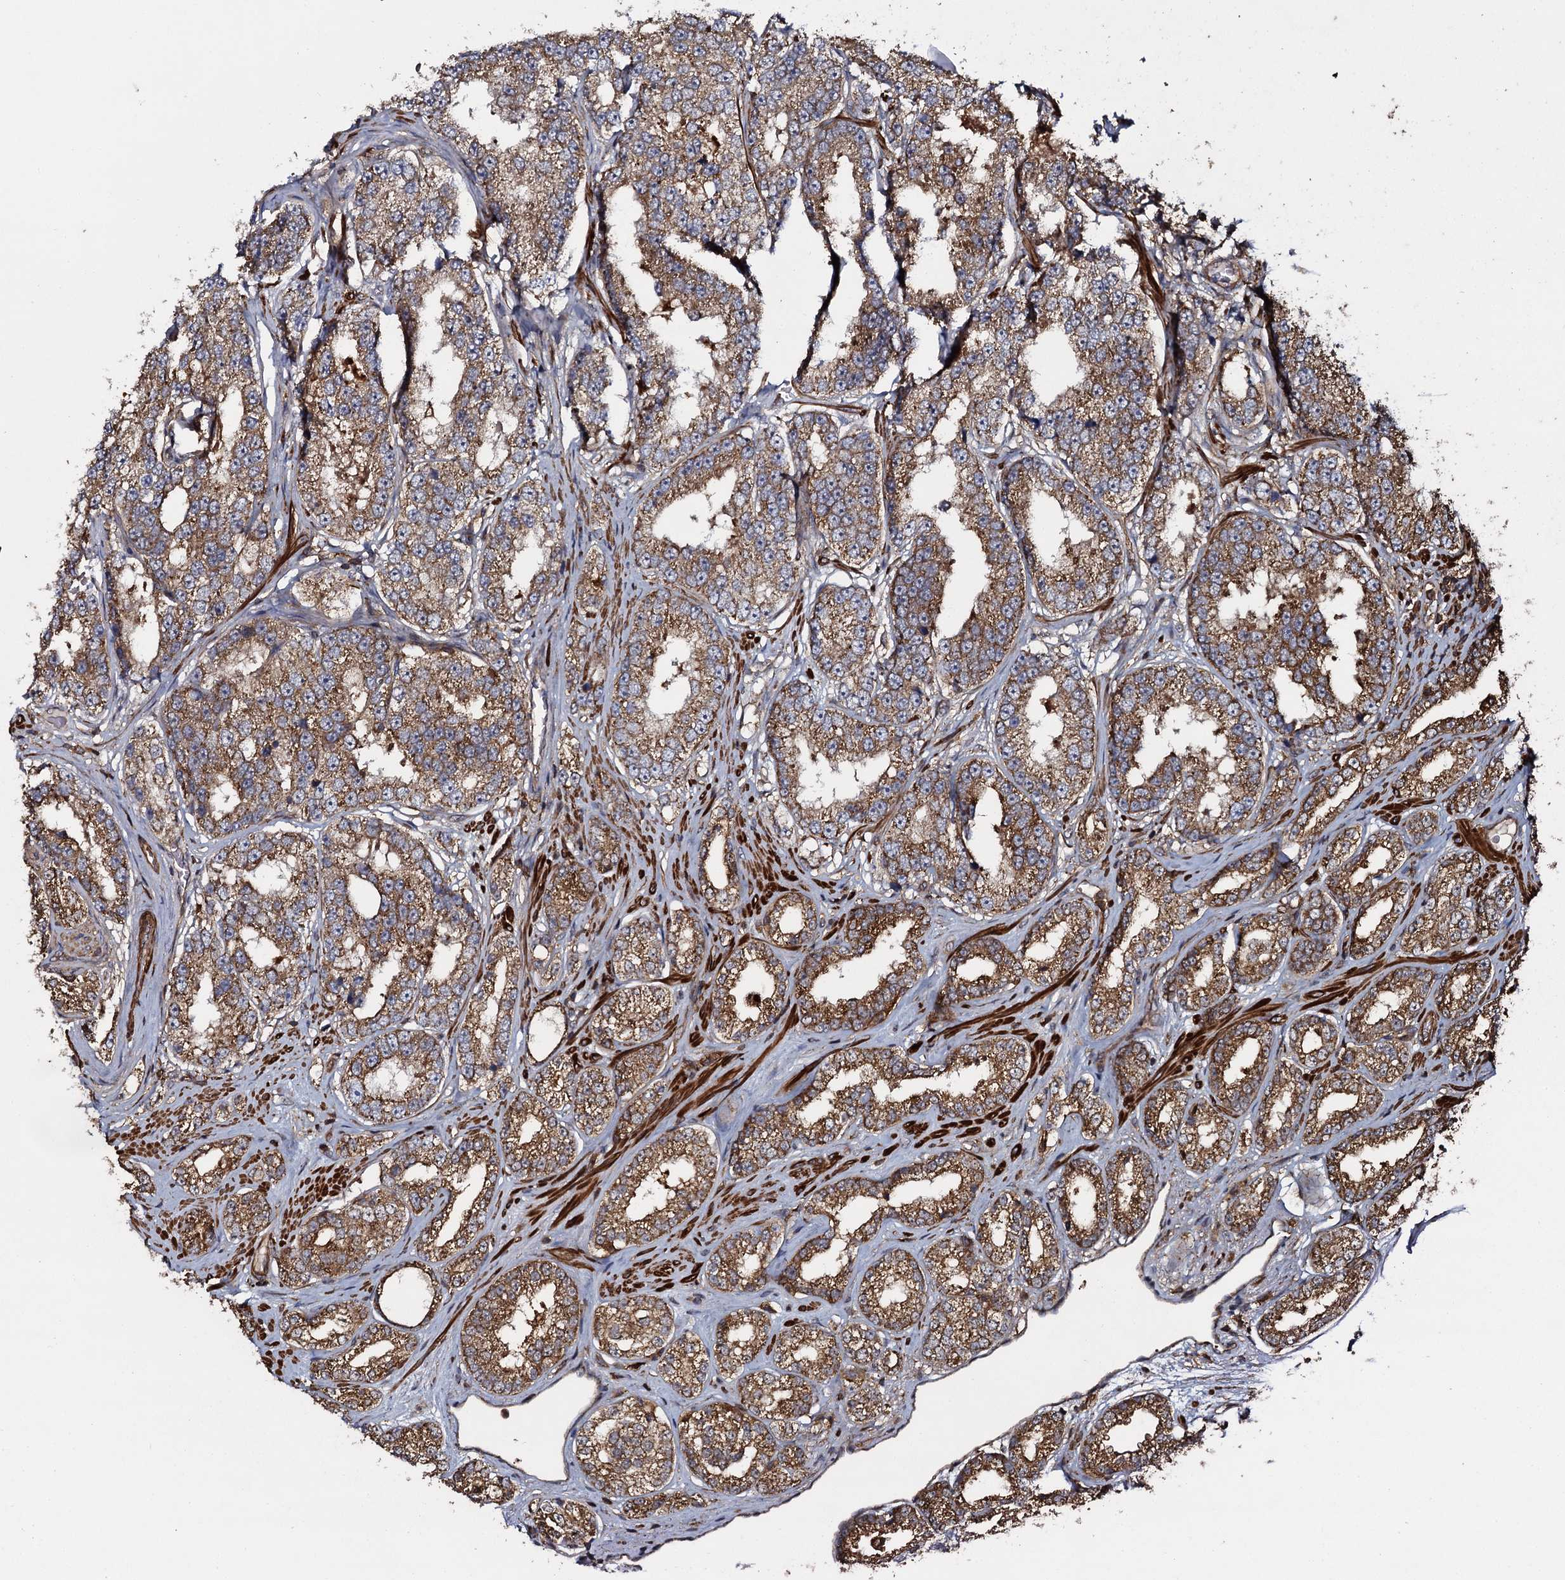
{"staining": {"intensity": "moderate", "quantity": ">75%", "location": "cytoplasmic/membranous"}, "tissue": "prostate cancer", "cell_type": "Tumor cells", "image_type": "cancer", "snomed": [{"axis": "morphology", "description": "Normal tissue, NOS"}, {"axis": "morphology", "description": "Adenocarcinoma, High grade"}, {"axis": "topography", "description": "Prostate"}], "caption": "Moderate cytoplasmic/membranous expression for a protein is identified in approximately >75% of tumor cells of prostate cancer (high-grade adenocarcinoma) using immunohistochemistry.", "gene": "VWA8", "patient": {"sex": "male", "age": 83}}